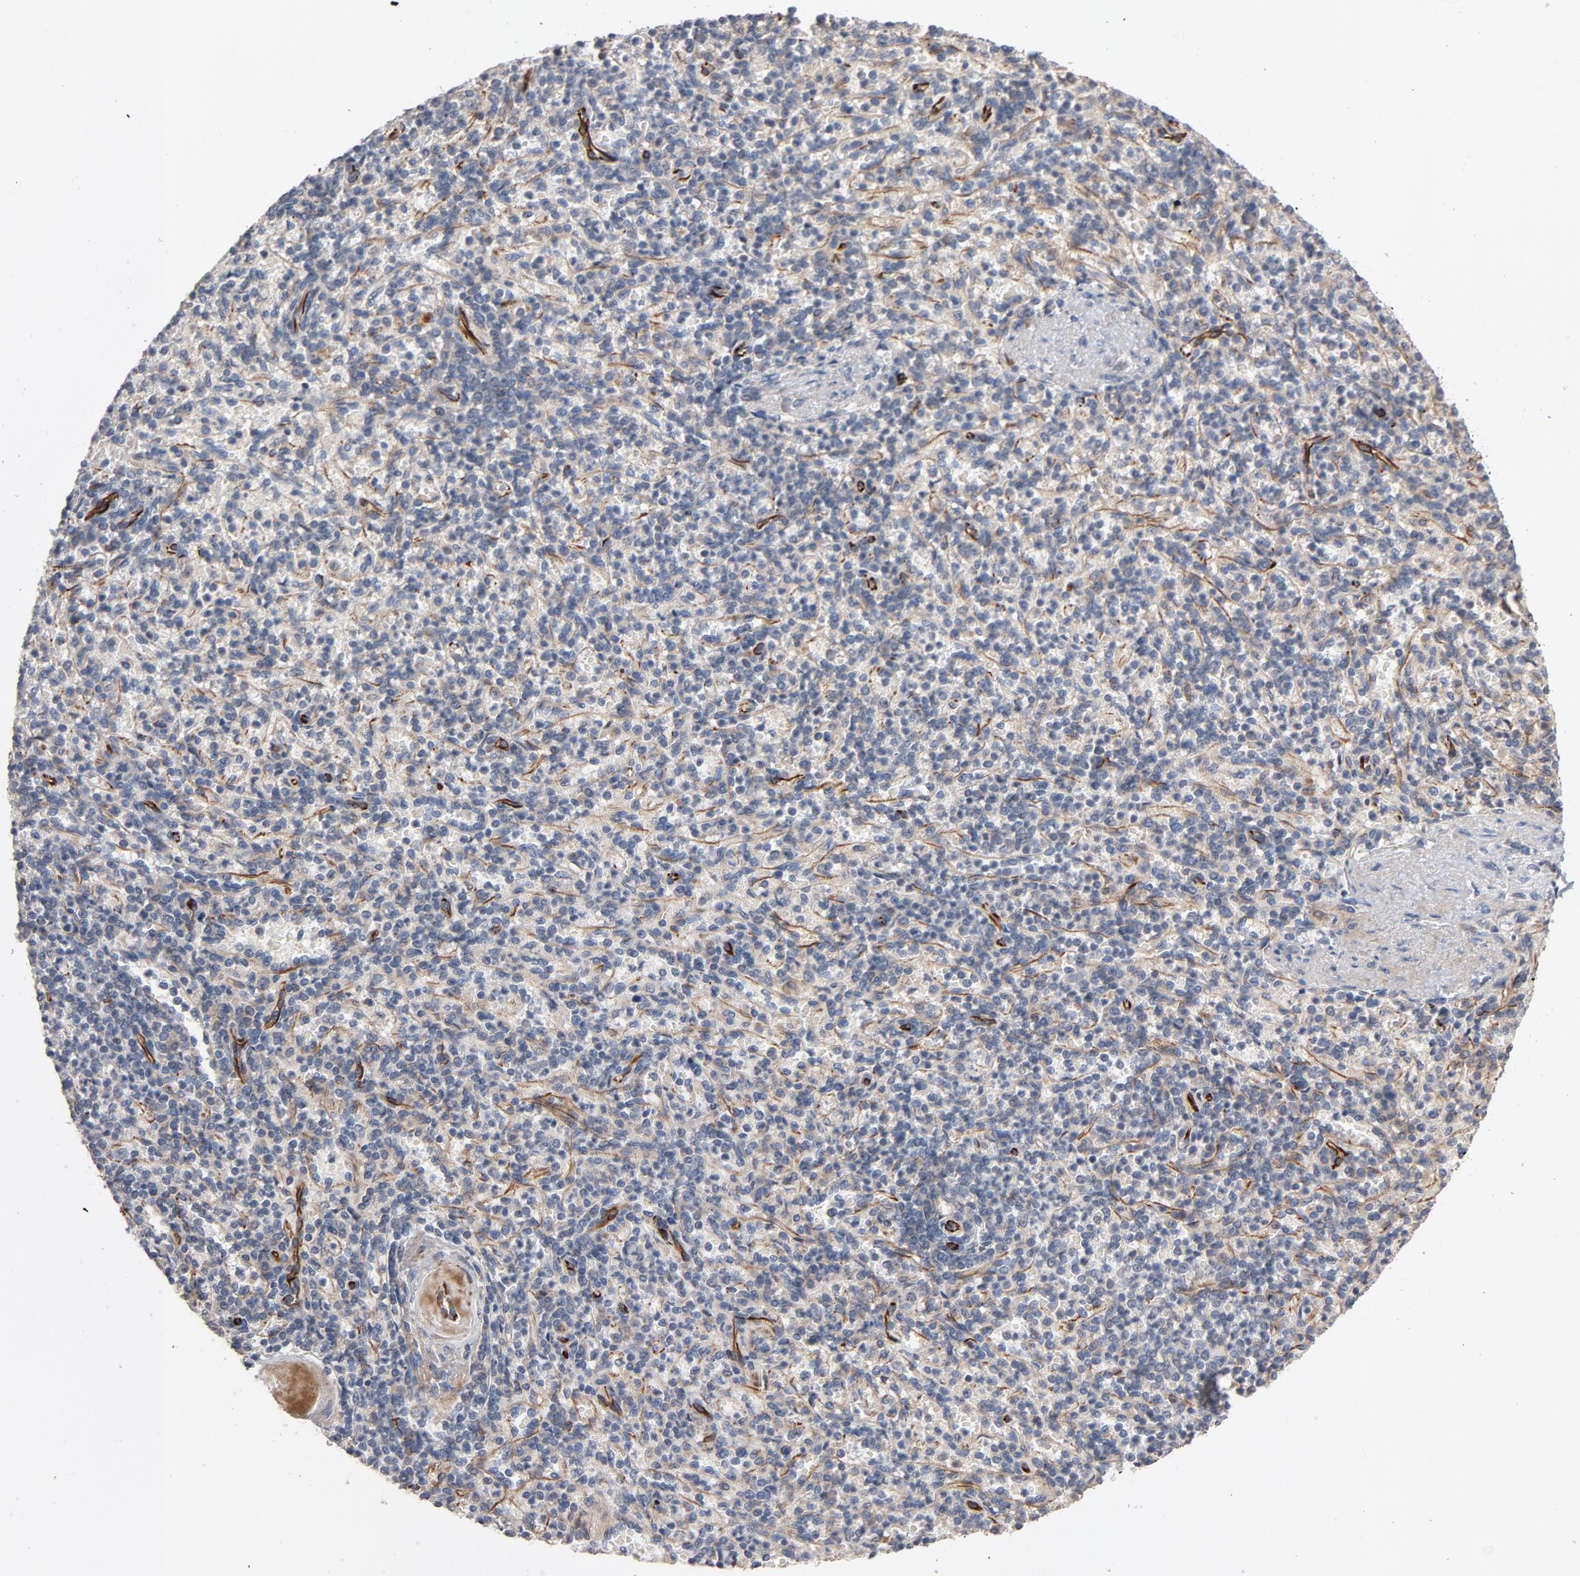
{"staining": {"intensity": "weak", "quantity": "25%-75%", "location": "cytoplasmic/membranous"}, "tissue": "spleen", "cell_type": "Cells in red pulp", "image_type": "normal", "snomed": [{"axis": "morphology", "description": "Normal tissue, NOS"}, {"axis": "topography", "description": "Spleen"}], "caption": "Immunohistochemical staining of normal human spleen shows 25%-75% levels of weak cytoplasmic/membranous protein positivity in about 25%-75% of cells in red pulp. (Stains: DAB in brown, nuclei in blue, Microscopy: brightfield microscopy at high magnification).", "gene": "FAM118A", "patient": {"sex": "female", "age": 74}}